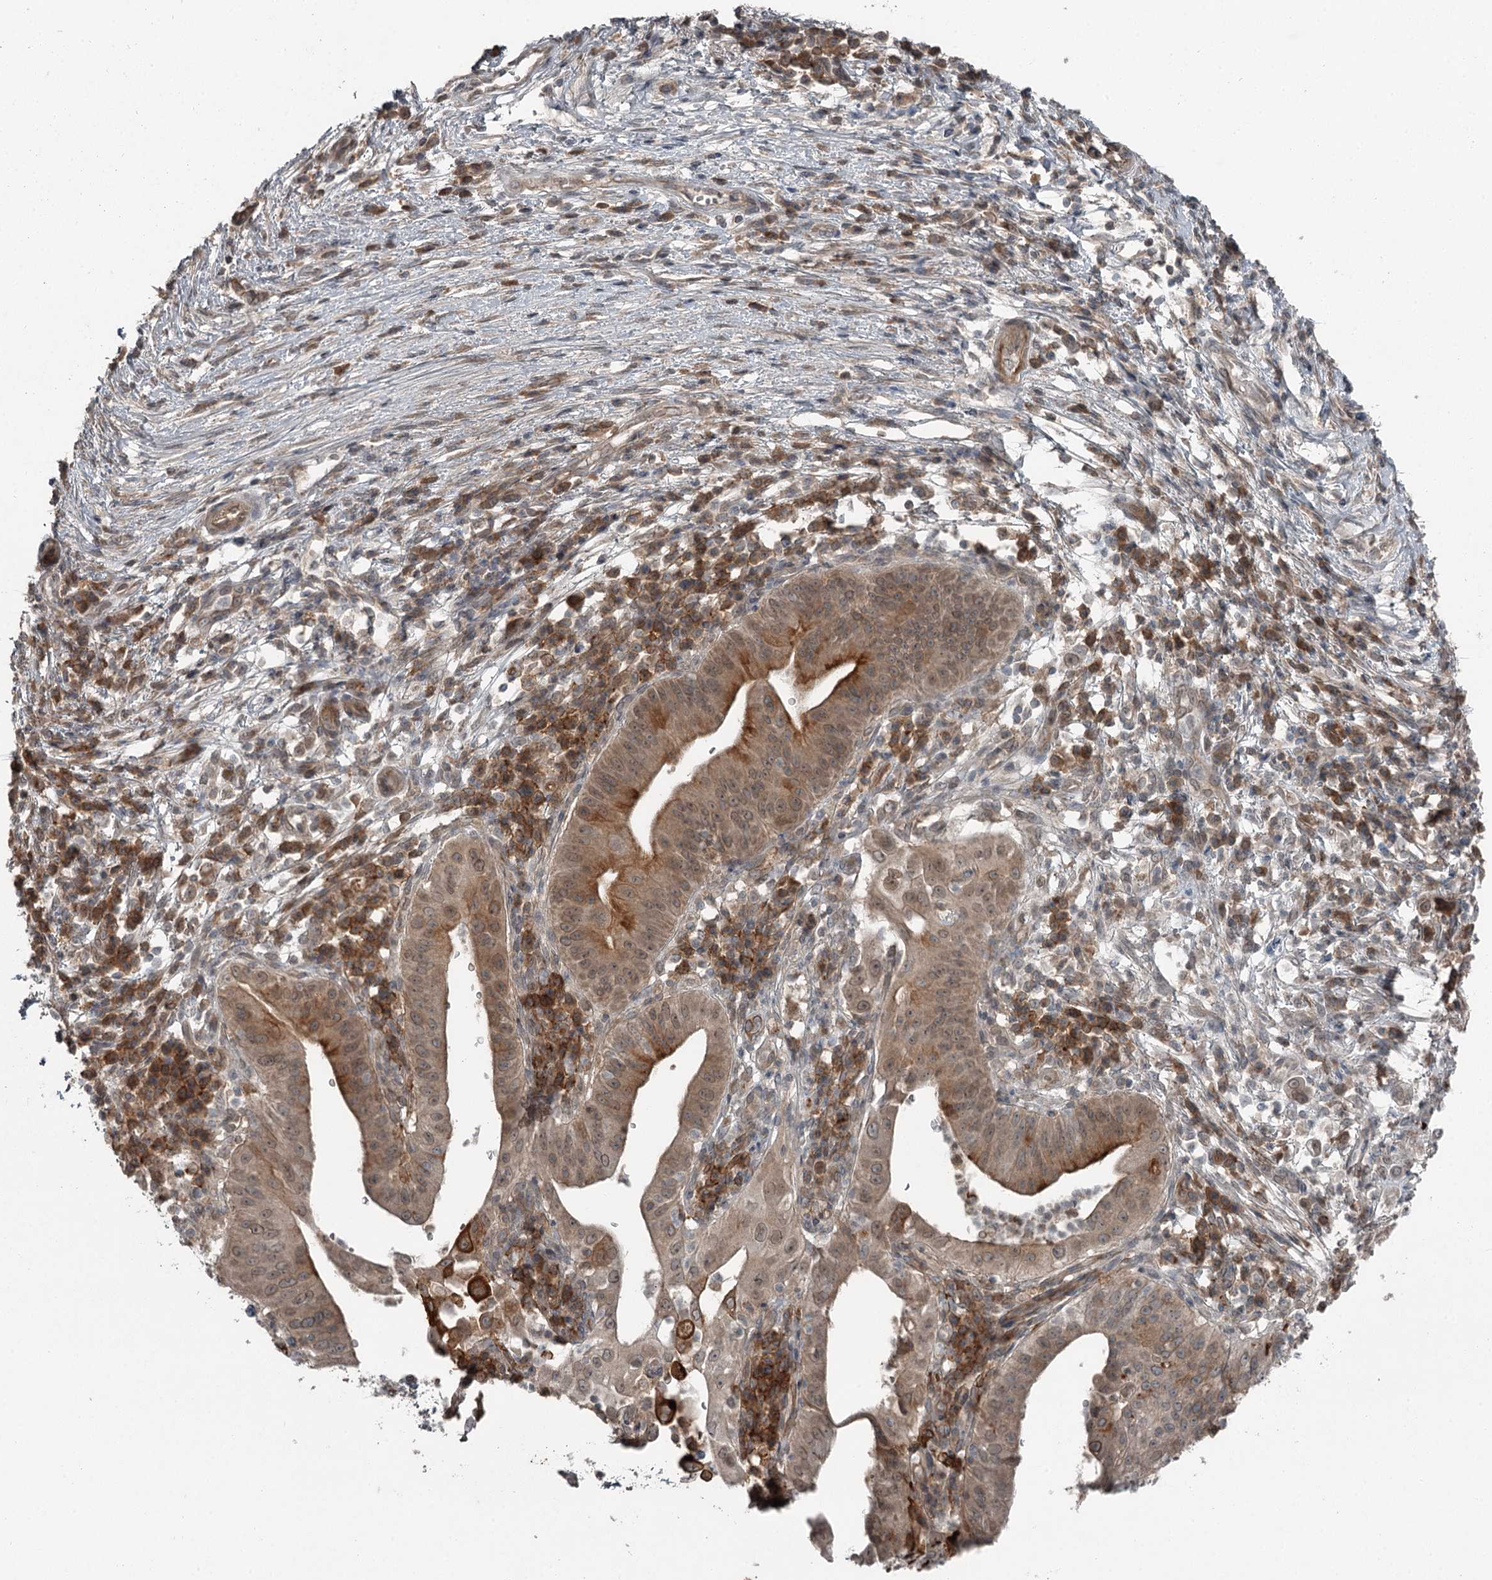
{"staining": {"intensity": "moderate", "quantity": ">75%", "location": "cytoplasmic/membranous"}, "tissue": "pancreatic cancer", "cell_type": "Tumor cells", "image_type": "cancer", "snomed": [{"axis": "morphology", "description": "Adenocarcinoma, NOS"}, {"axis": "topography", "description": "Pancreas"}], "caption": "Pancreatic cancer stained with a brown dye reveals moderate cytoplasmic/membranous positive expression in approximately >75% of tumor cells.", "gene": "SLC39A8", "patient": {"sex": "male", "age": 68}}